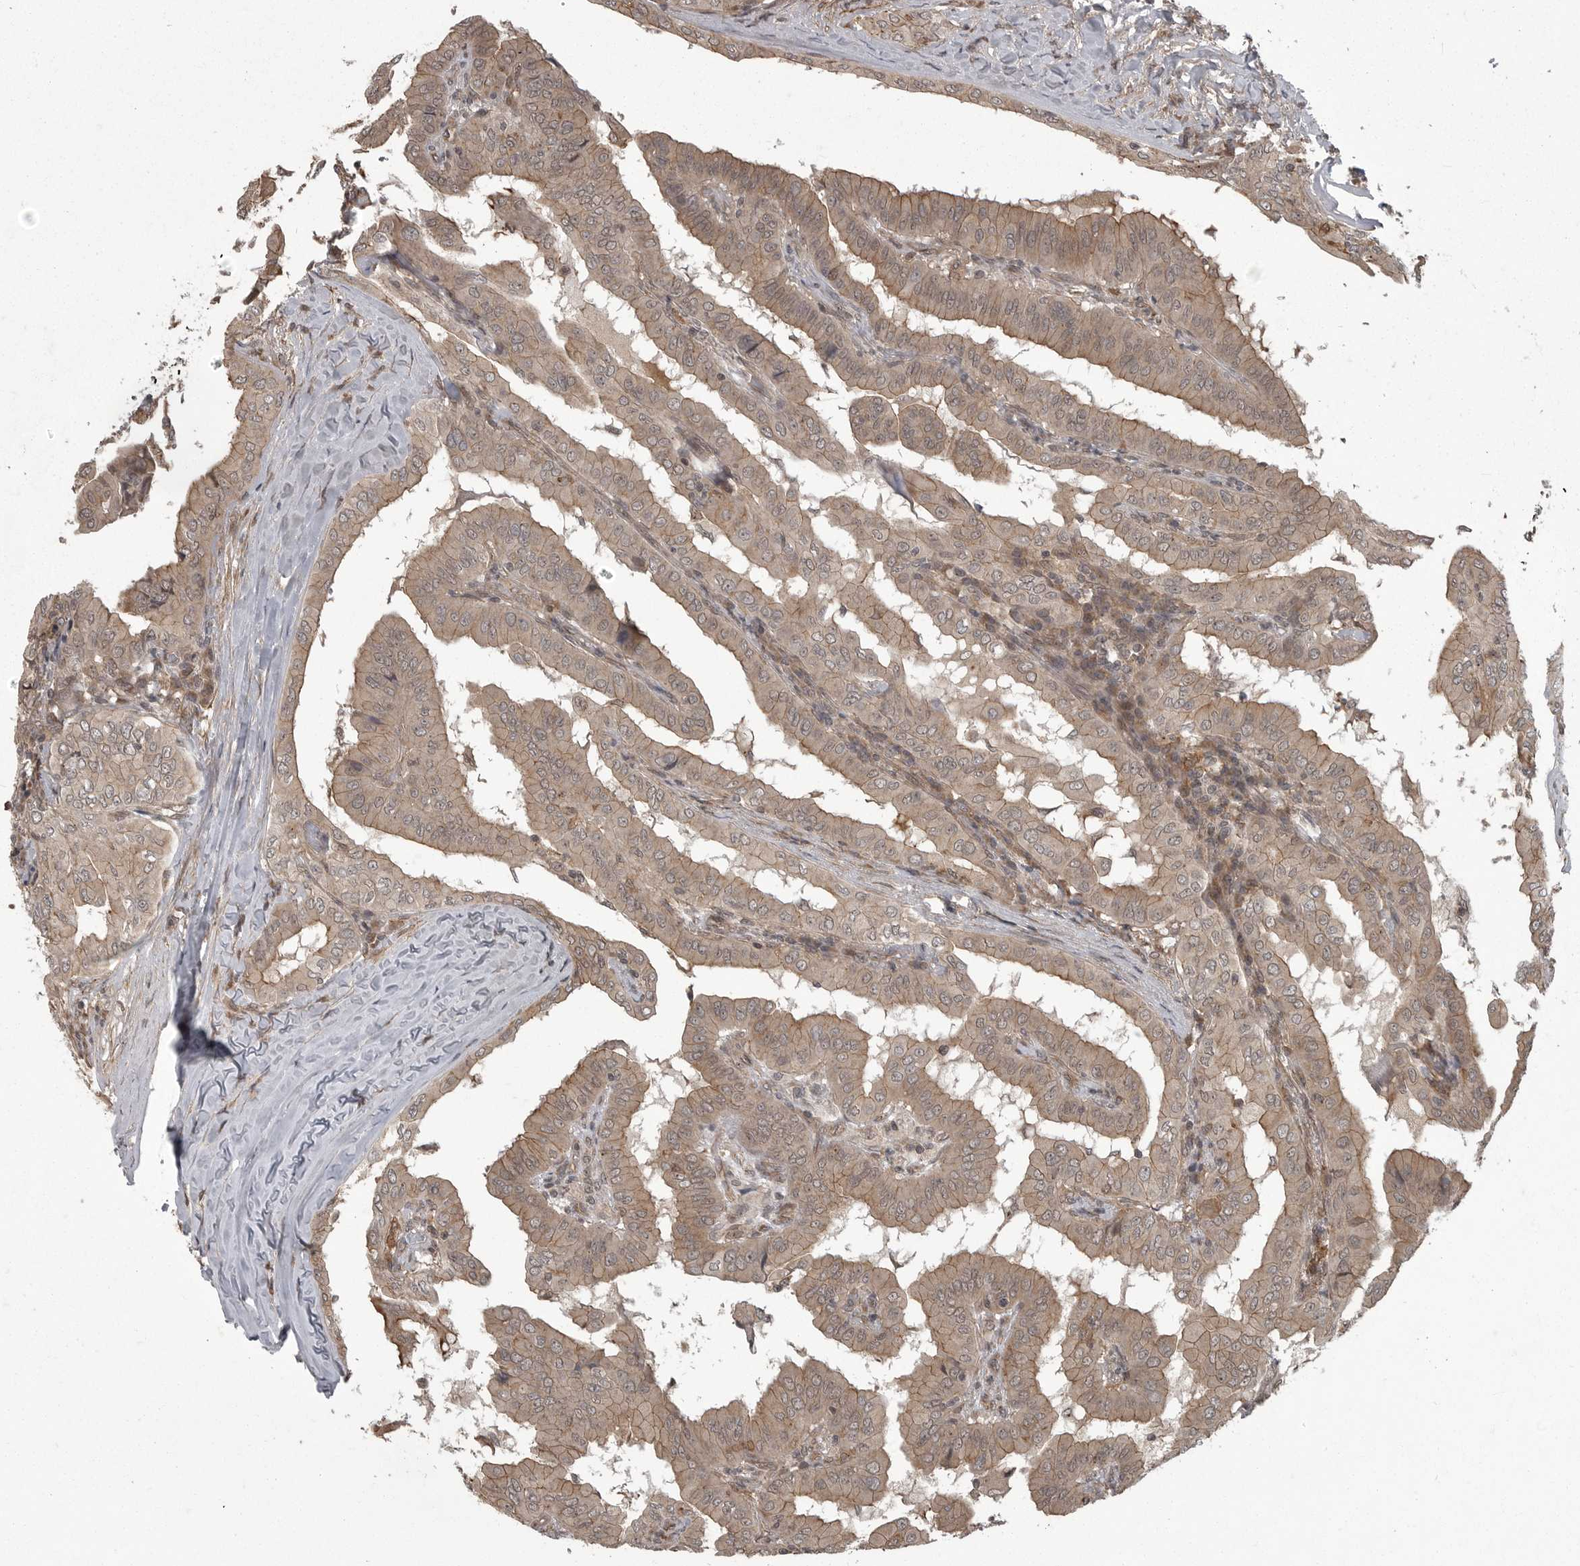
{"staining": {"intensity": "weak", "quantity": ">75%", "location": "cytoplasmic/membranous"}, "tissue": "thyroid cancer", "cell_type": "Tumor cells", "image_type": "cancer", "snomed": [{"axis": "morphology", "description": "Papillary adenocarcinoma, NOS"}, {"axis": "topography", "description": "Thyroid gland"}], "caption": "A histopathology image showing weak cytoplasmic/membranous staining in about >75% of tumor cells in thyroid papillary adenocarcinoma, as visualized by brown immunohistochemical staining.", "gene": "DNAJC8", "patient": {"sex": "male", "age": 33}}